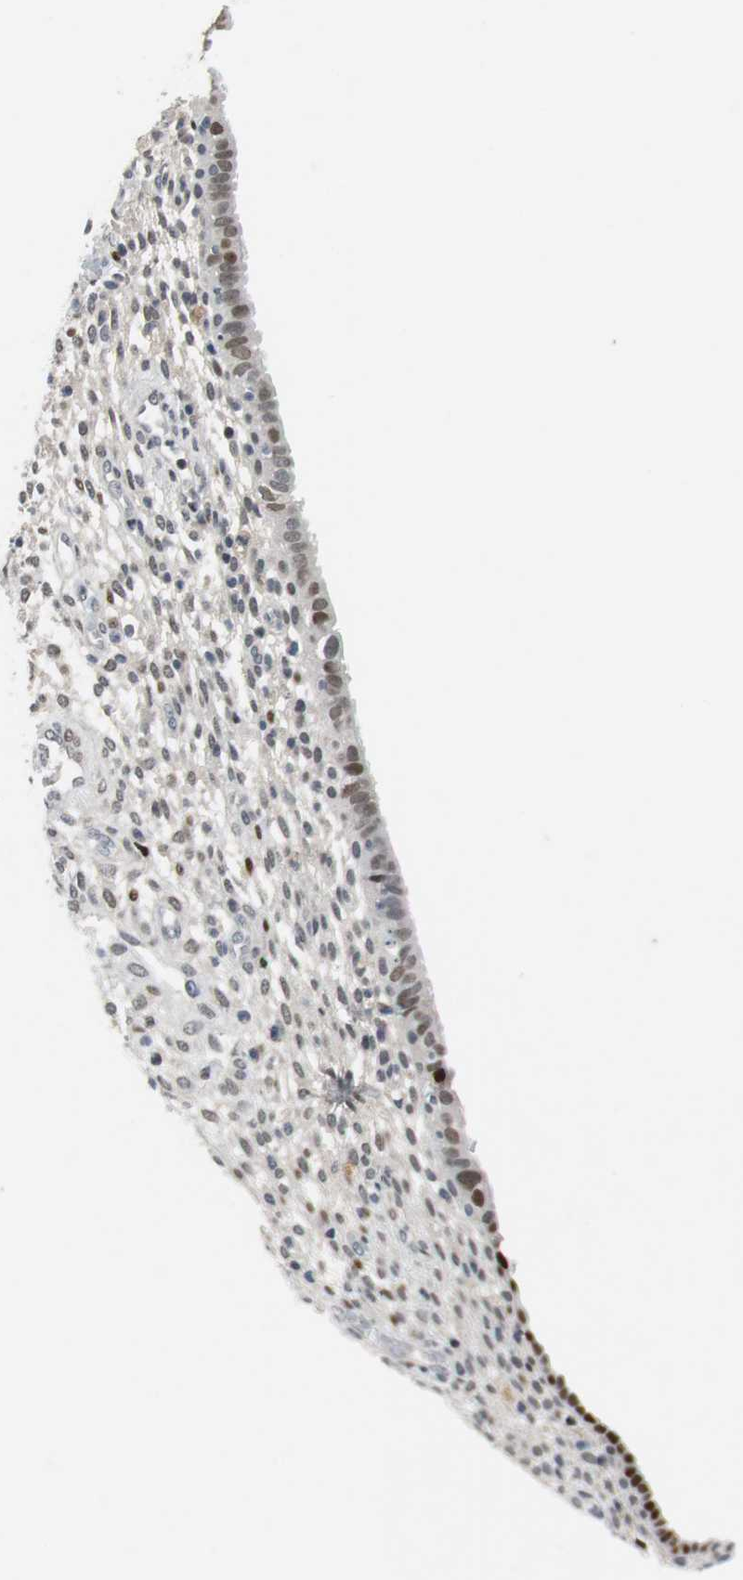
{"staining": {"intensity": "negative", "quantity": "none", "location": "none"}, "tissue": "endometrium", "cell_type": "Cells in endometrial stroma", "image_type": "normal", "snomed": [{"axis": "morphology", "description": "Normal tissue, NOS"}, {"axis": "topography", "description": "Endometrium"}], "caption": "This image is of normal endometrium stained with IHC to label a protein in brown with the nuclei are counter-stained blue. There is no expression in cells in endometrial stroma.", "gene": "AJUBA", "patient": {"sex": "female", "age": 72}}